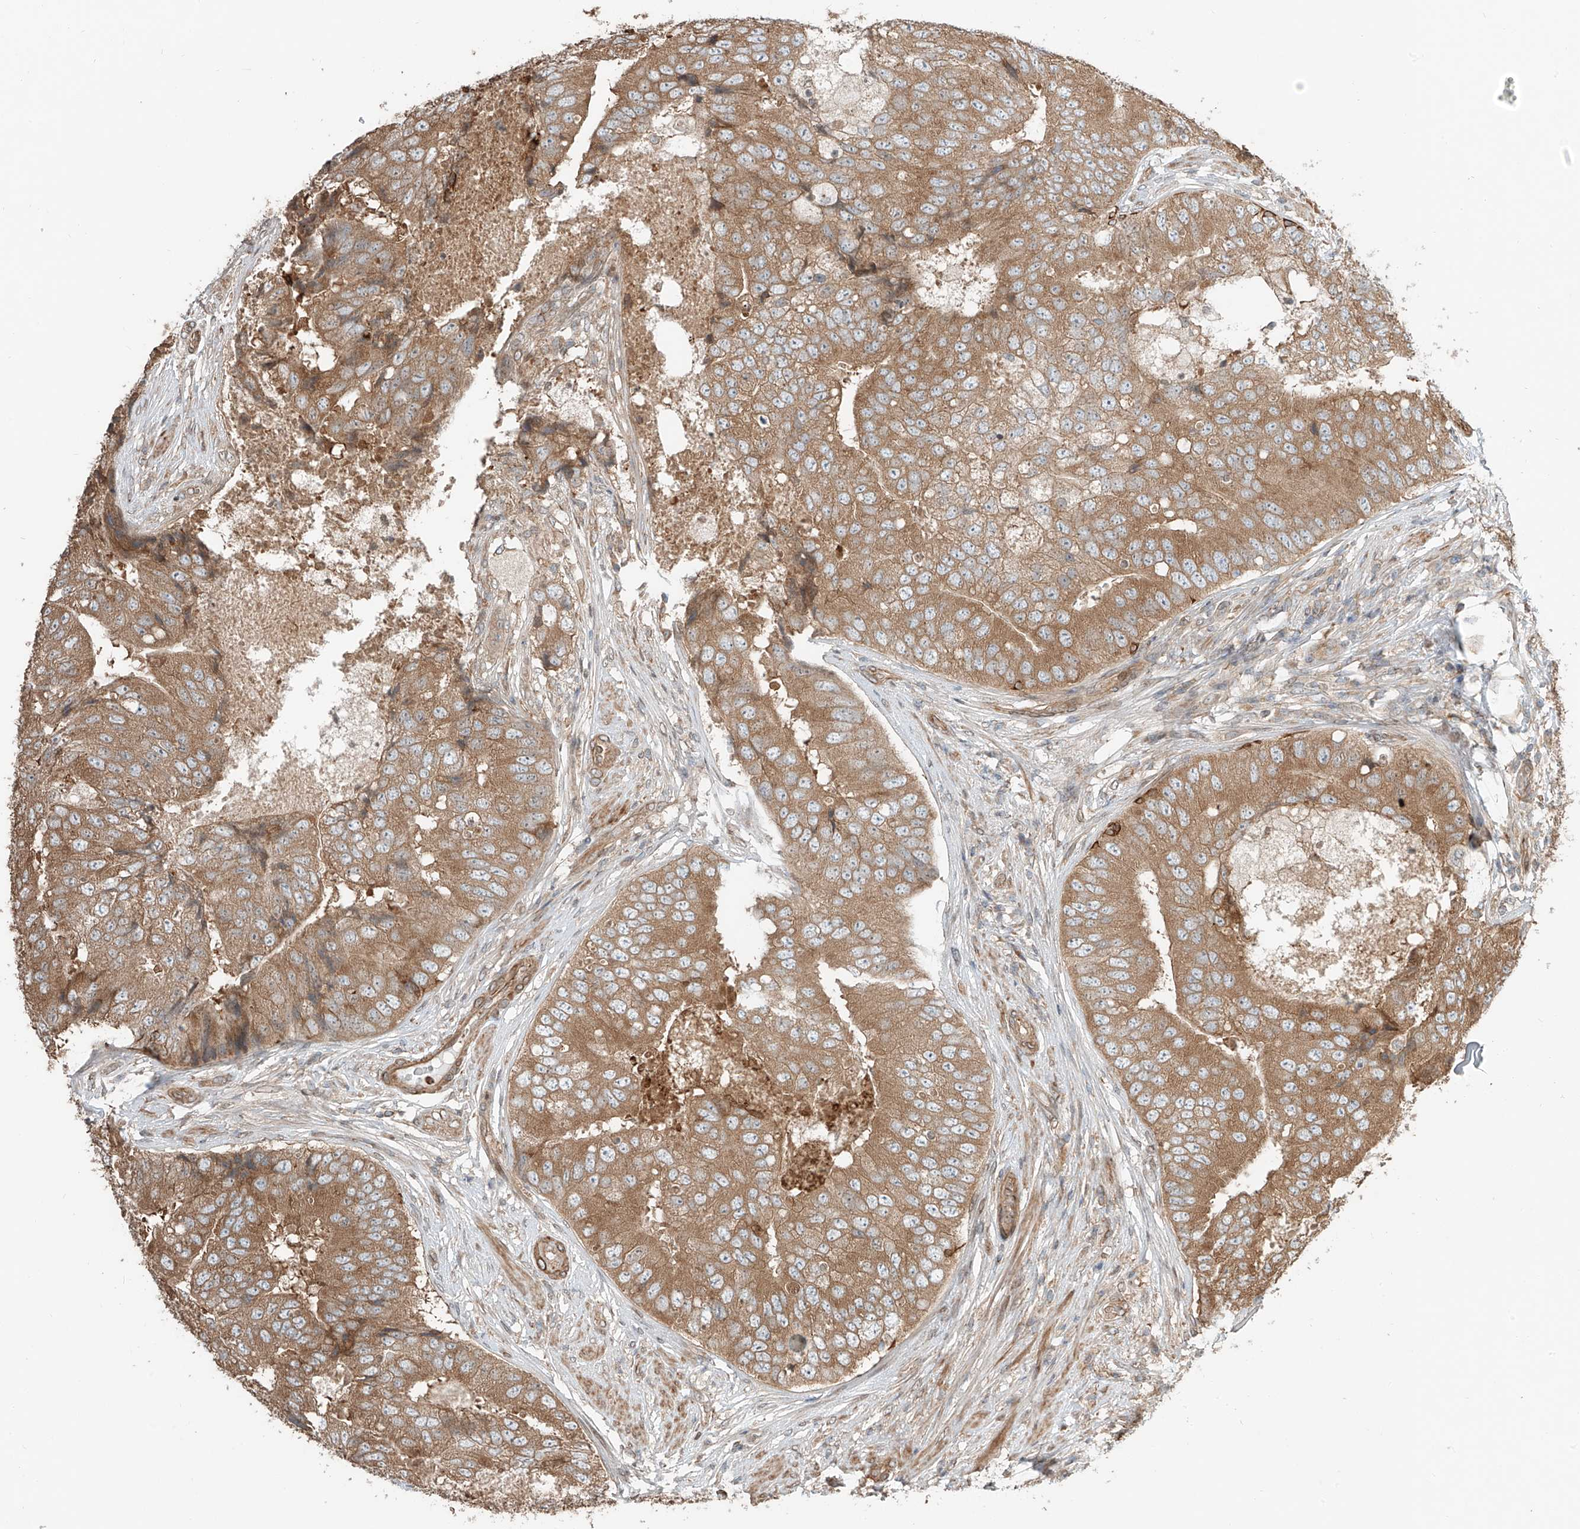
{"staining": {"intensity": "moderate", "quantity": ">75%", "location": "cytoplasmic/membranous"}, "tissue": "prostate cancer", "cell_type": "Tumor cells", "image_type": "cancer", "snomed": [{"axis": "morphology", "description": "Adenocarcinoma, High grade"}, {"axis": "topography", "description": "Prostate"}], "caption": "Immunohistochemical staining of human adenocarcinoma (high-grade) (prostate) reveals medium levels of moderate cytoplasmic/membranous positivity in approximately >75% of tumor cells.", "gene": "CEP162", "patient": {"sex": "male", "age": 70}}